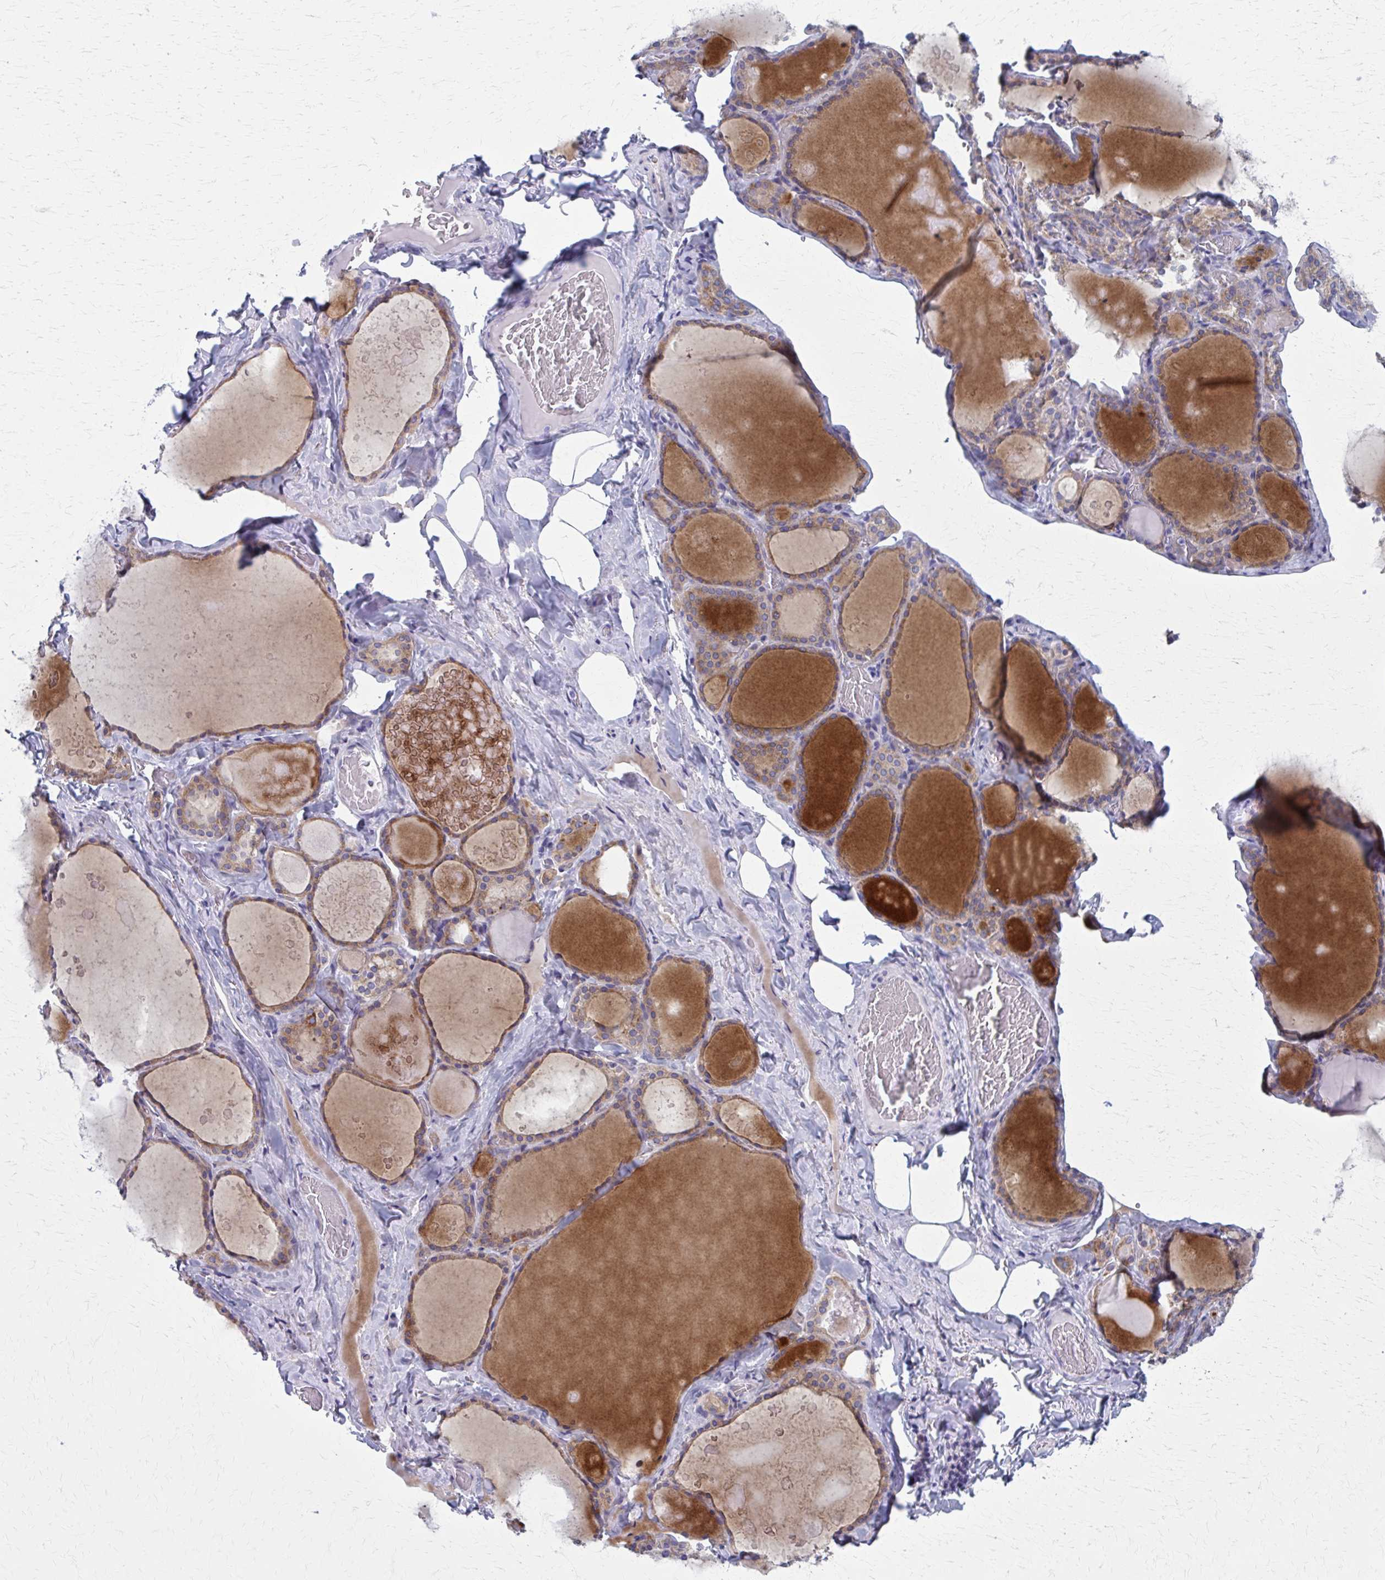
{"staining": {"intensity": "moderate", "quantity": ">75%", "location": "cytoplasmic/membranous"}, "tissue": "thyroid gland", "cell_type": "Glandular cells", "image_type": "normal", "snomed": [{"axis": "morphology", "description": "Normal tissue, NOS"}, {"axis": "topography", "description": "Thyroid gland"}], "caption": "Glandular cells reveal moderate cytoplasmic/membranous expression in approximately >75% of cells in unremarkable thyroid gland. (Brightfield microscopy of DAB IHC at high magnification).", "gene": "SPATS2L", "patient": {"sex": "male", "age": 56}}